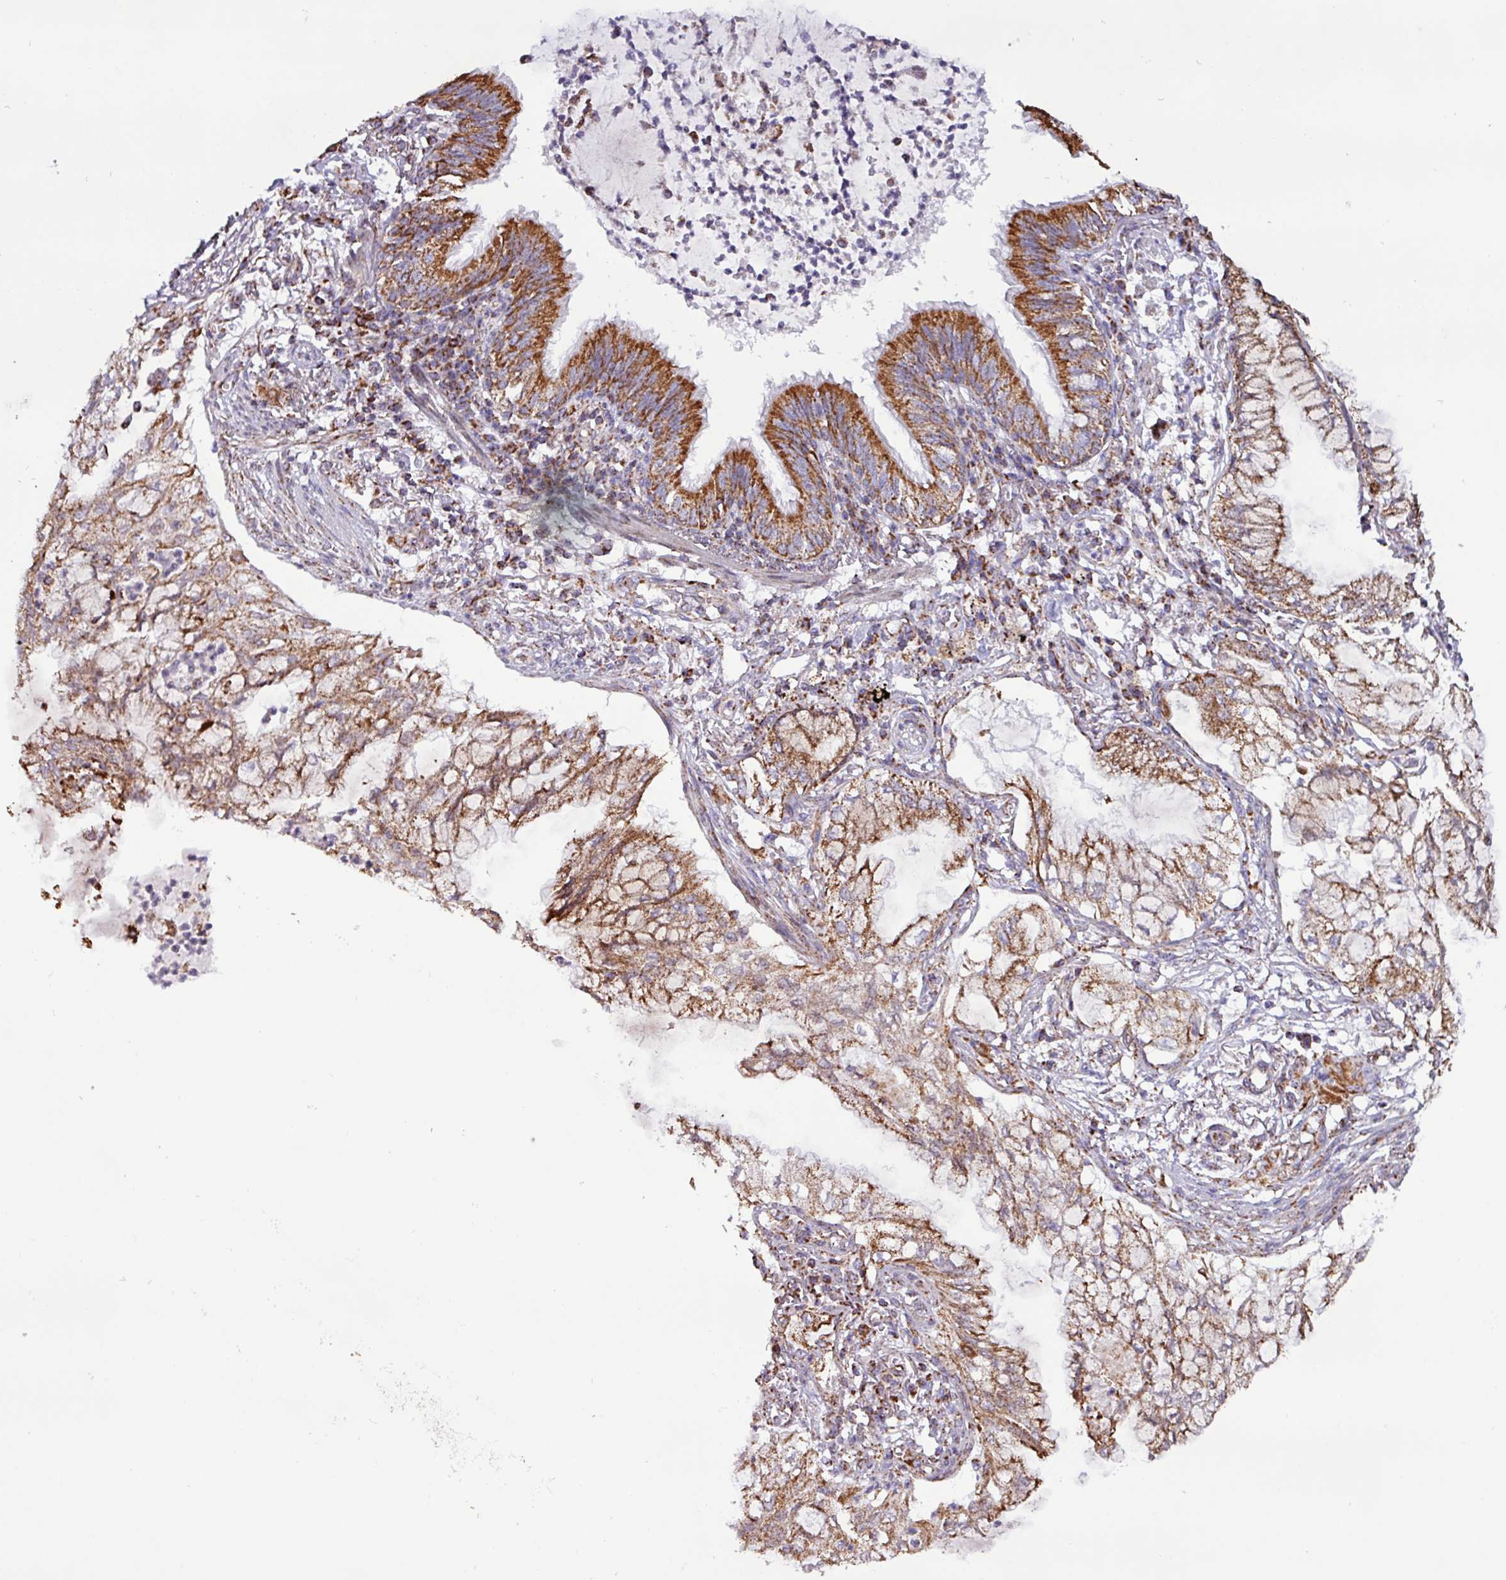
{"staining": {"intensity": "strong", "quantity": ">75%", "location": "cytoplasmic/membranous"}, "tissue": "lung cancer", "cell_type": "Tumor cells", "image_type": "cancer", "snomed": [{"axis": "morphology", "description": "Adenocarcinoma, NOS"}, {"axis": "topography", "description": "Lung"}], "caption": "An immunohistochemistry histopathology image of neoplastic tissue is shown. Protein staining in brown labels strong cytoplasmic/membranous positivity in lung cancer (adenocarcinoma) within tumor cells.", "gene": "RTL3", "patient": {"sex": "female", "age": 70}}